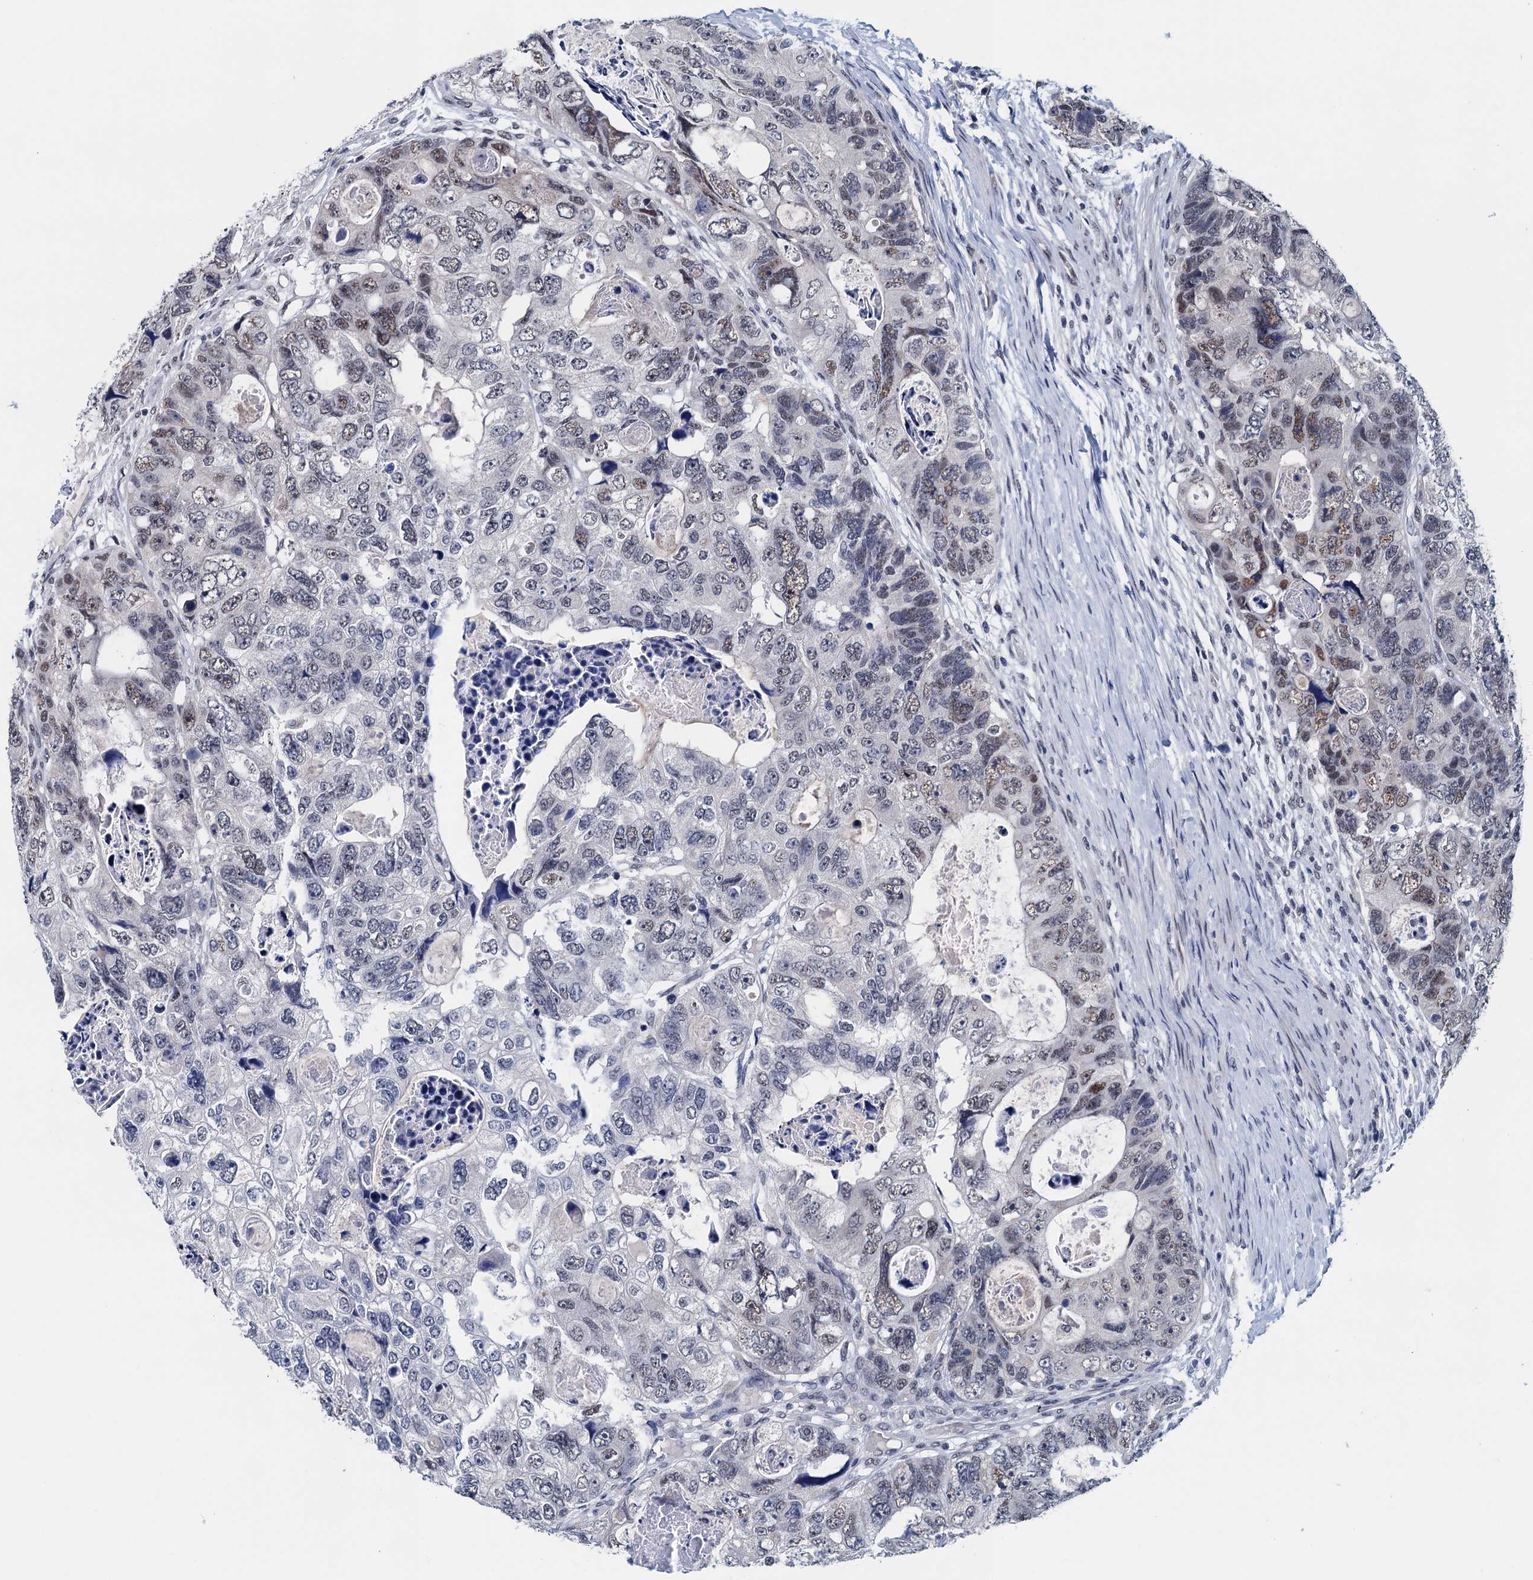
{"staining": {"intensity": "weak", "quantity": "25%-75%", "location": "nuclear"}, "tissue": "colorectal cancer", "cell_type": "Tumor cells", "image_type": "cancer", "snomed": [{"axis": "morphology", "description": "Adenocarcinoma, NOS"}, {"axis": "topography", "description": "Rectum"}], "caption": "Colorectal cancer stained with a brown dye displays weak nuclear positive expression in about 25%-75% of tumor cells.", "gene": "FNBP4", "patient": {"sex": "male", "age": 59}}